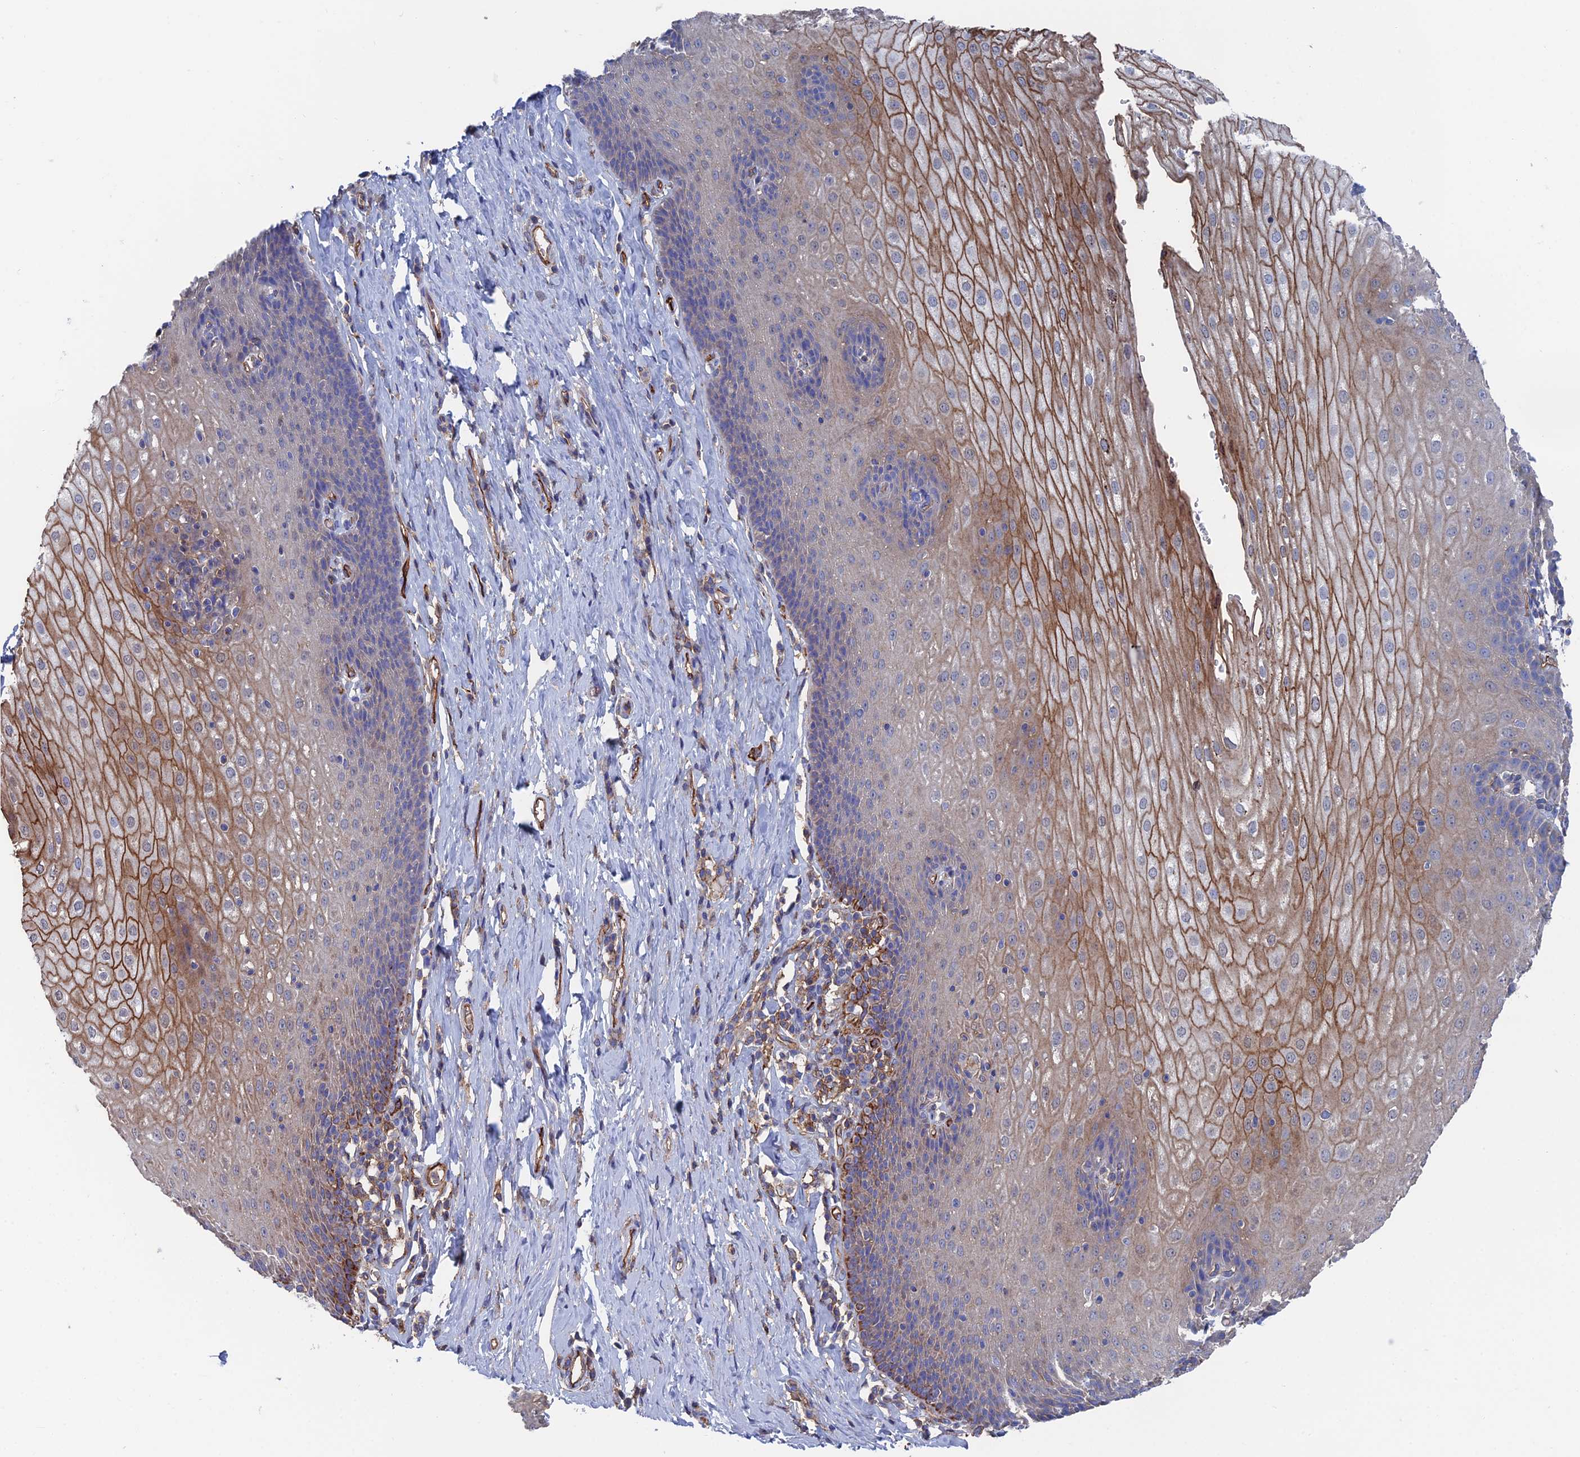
{"staining": {"intensity": "moderate", "quantity": "<25%", "location": "cytoplasmic/membranous"}, "tissue": "esophagus", "cell_type": "Squamous epithelial cells", "image_type": "normal", "snomed": [{"axis": "morphology", "description": "Normal tissue, NOS"}, {"axis": "topography", "description": "Esophagus"}], "caption": "Immunohistochemical staining of normal esophagus demonstrates <25% levels of moderate cytoplasmic/membranous protein staining in approximately <25% of squamous epithelial cells.", "gene": "SNX11", "patient": {"sex": "female", "age": 61}}